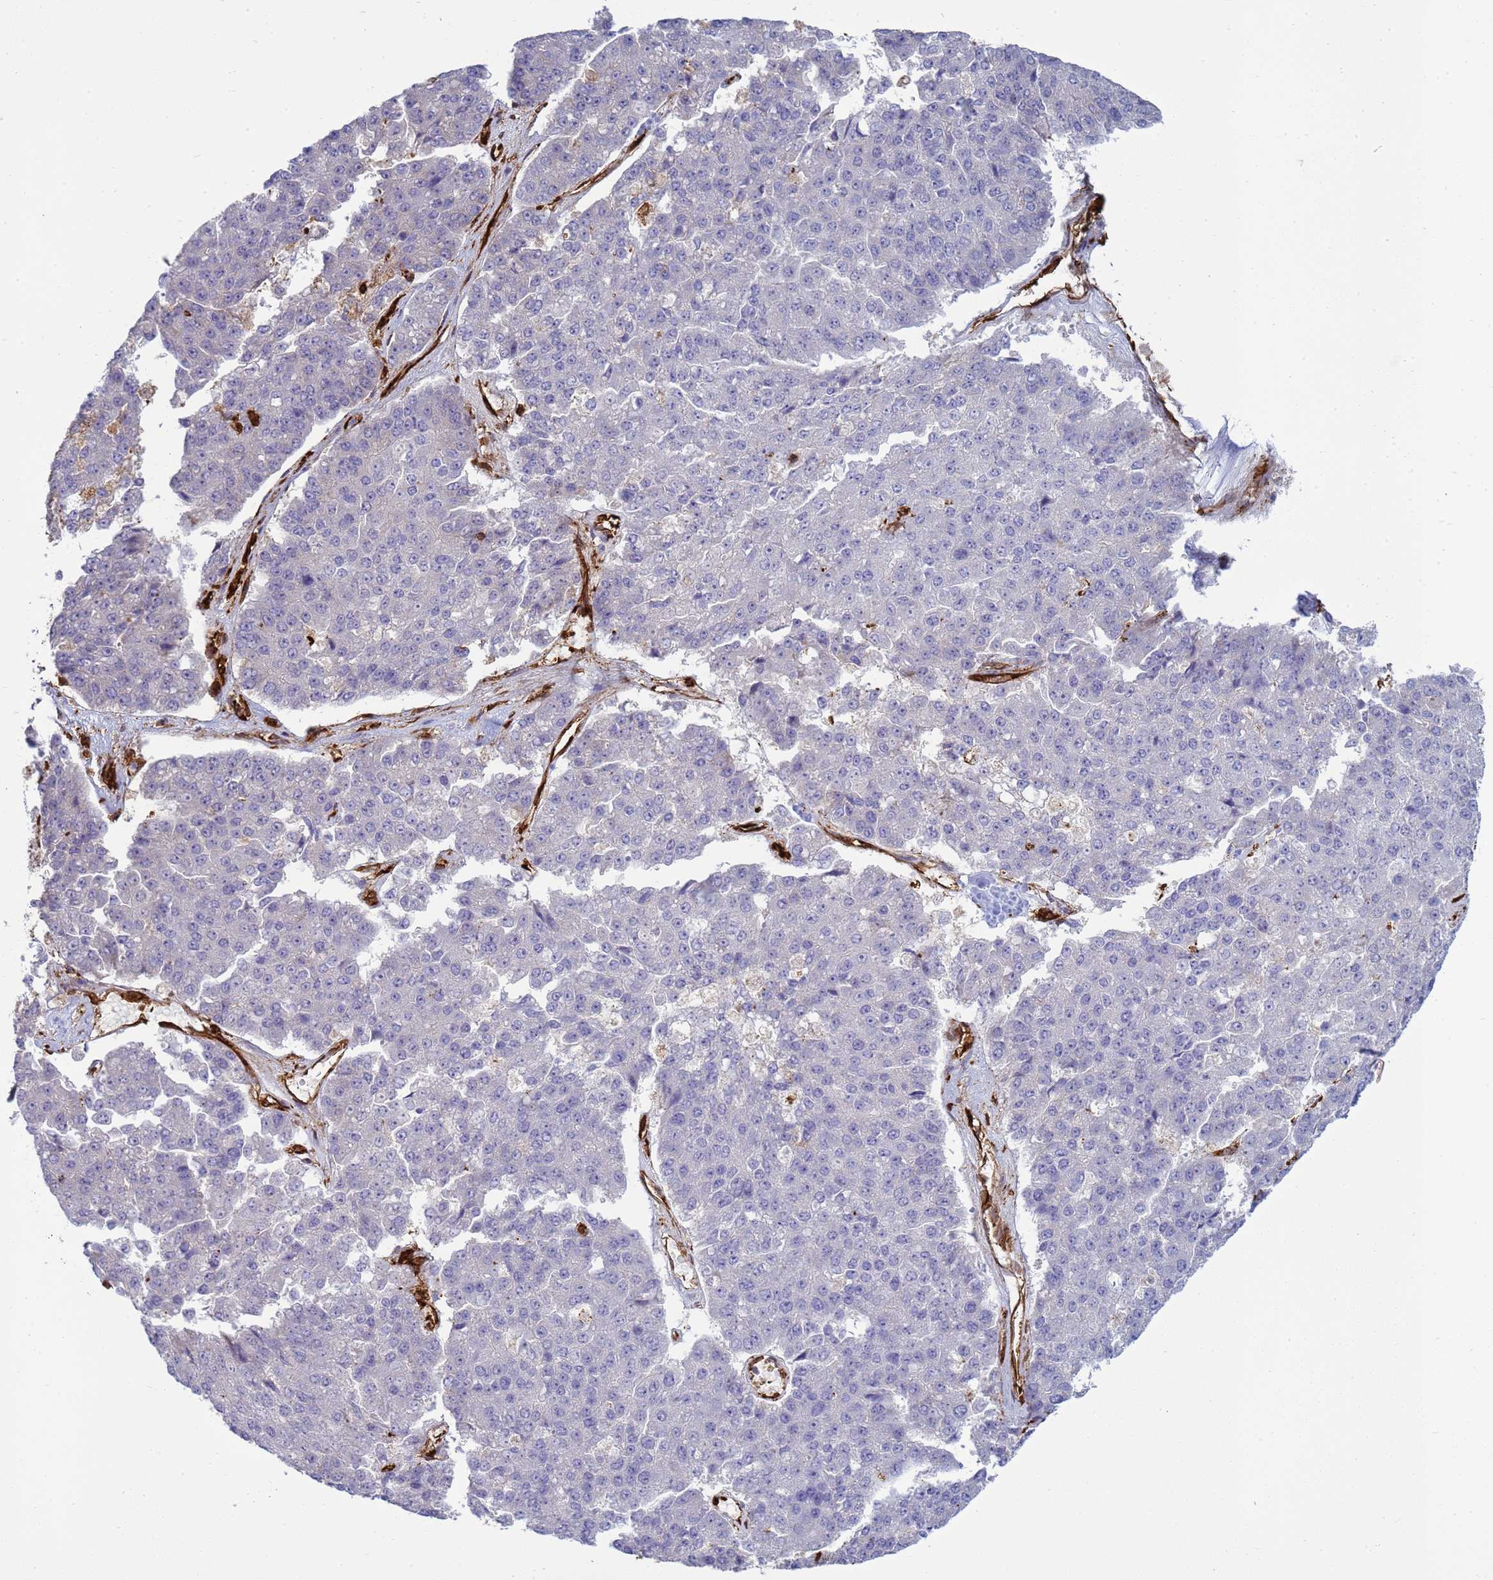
{"staining": {"intensity": "negative", "quantity": "none", "location": "none"}, "tissue": "pancreatic cancer", "cell_type": "Tumor cells", "image_type": "cancer", "snomed": [{"axis": "morphology", "description": "Adenocarcinoma, NOS"}, {"axis": "topography", "description": "Pancreas"}], "caption": "This is a image of IHC staining of pancreatic cancer, which shows no positivity in tumor cells.", "gene": "ZBTB8OS", "patient": {"sex": "male", "age": 50}}